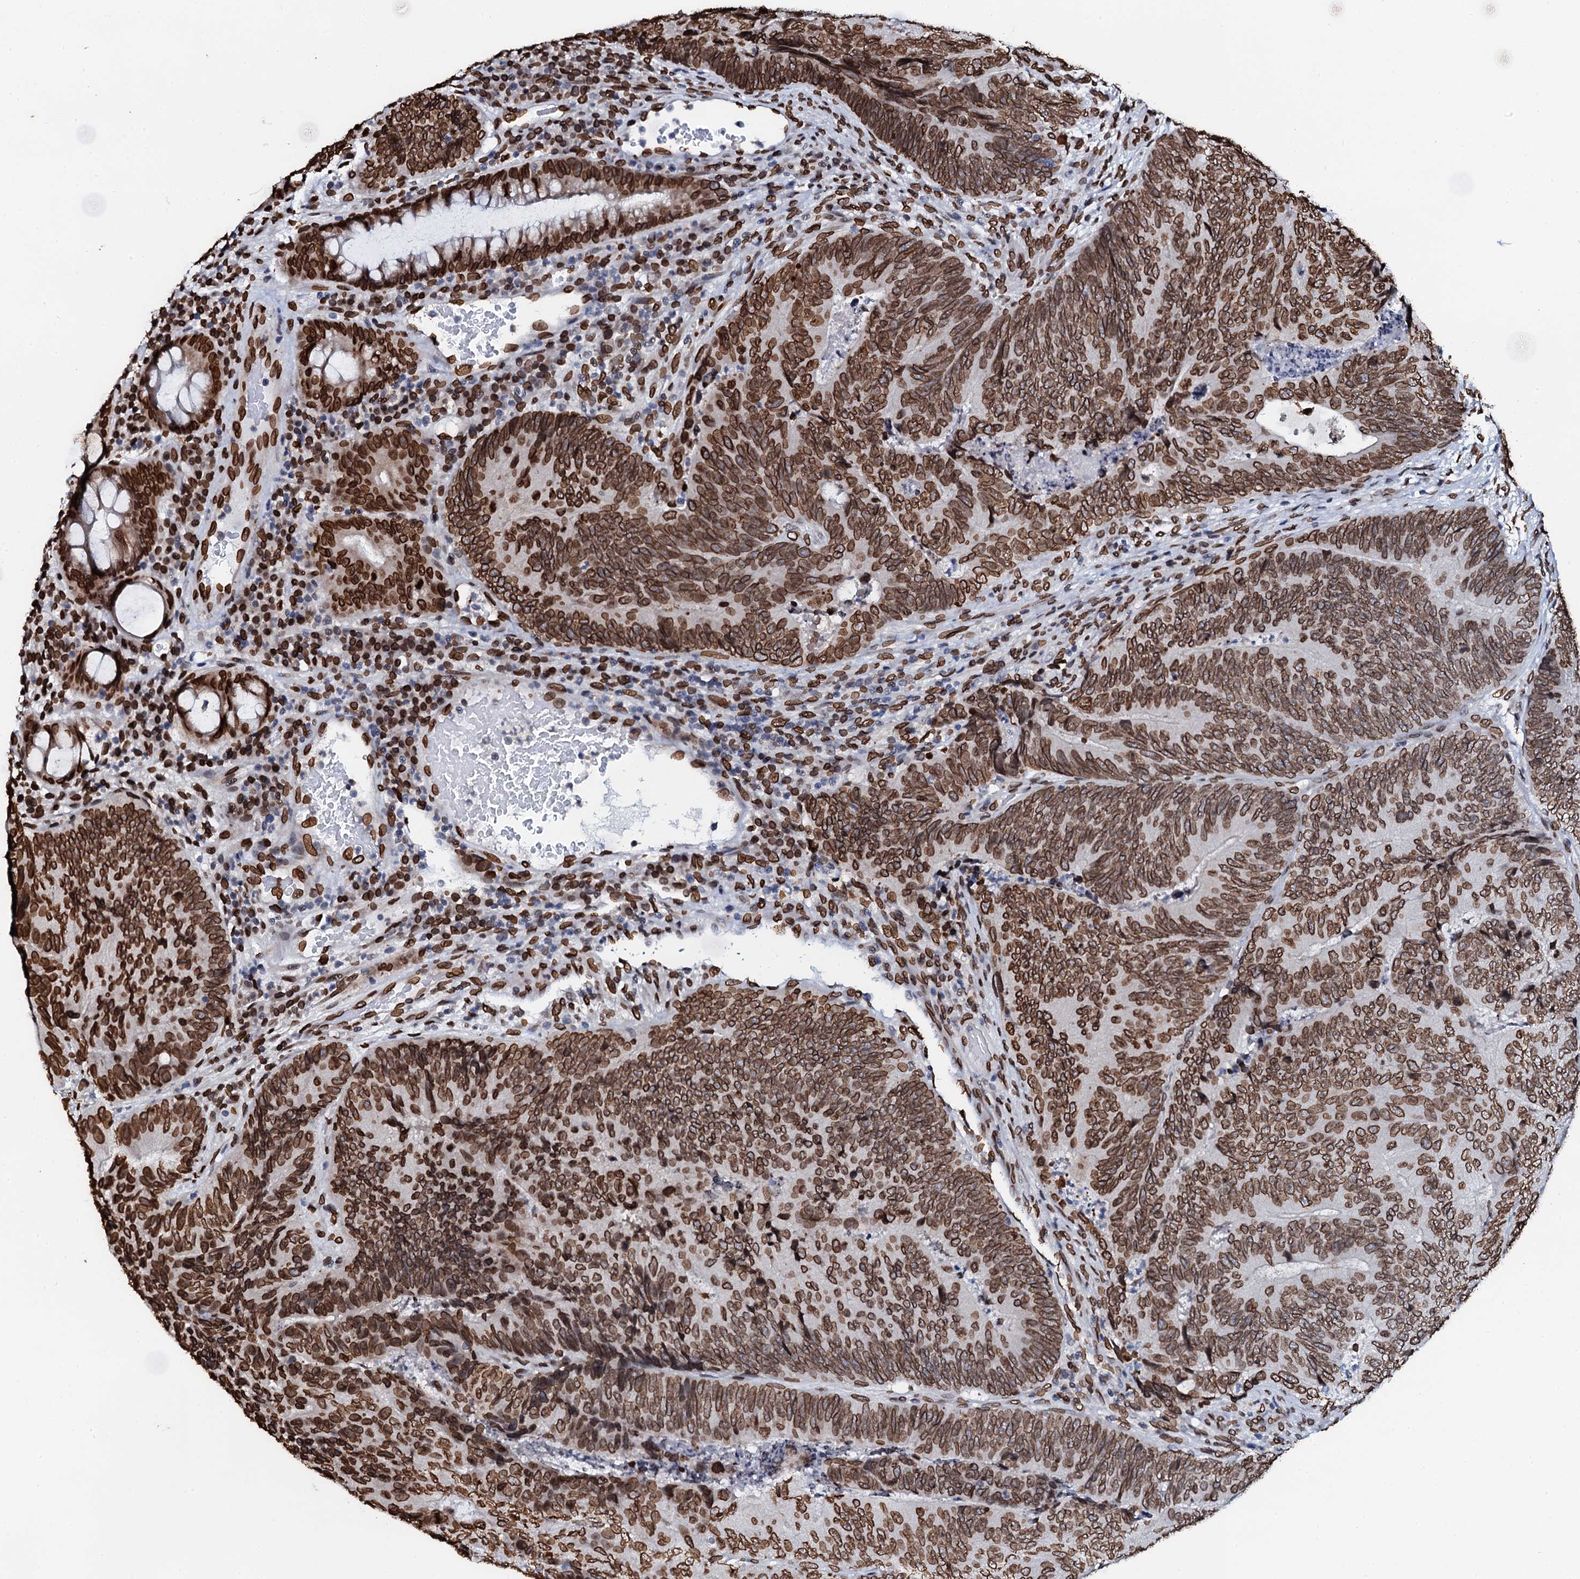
{"staining": {"intensity": "strong", "quantity": ">75%", "location": "cytoplasmic/membranous,nuclear"}, "tissue": "colorectal cancer", "cell_type": "Tumor cells", "image_type": "cancer", "snomed": [{"axis": "morphology", "description": "Adenocarcinoma, NOS"}, {"axis": "topography", "description": "Colon"}], "caption": "IHC of colorectal cancer displays high levels of strong cytoplasmic/membranous and nuclear positivity in approximately >75% of tumor cells.", "gene": "KATNAL2", "patient": {"sex": "female", "age": 67}}